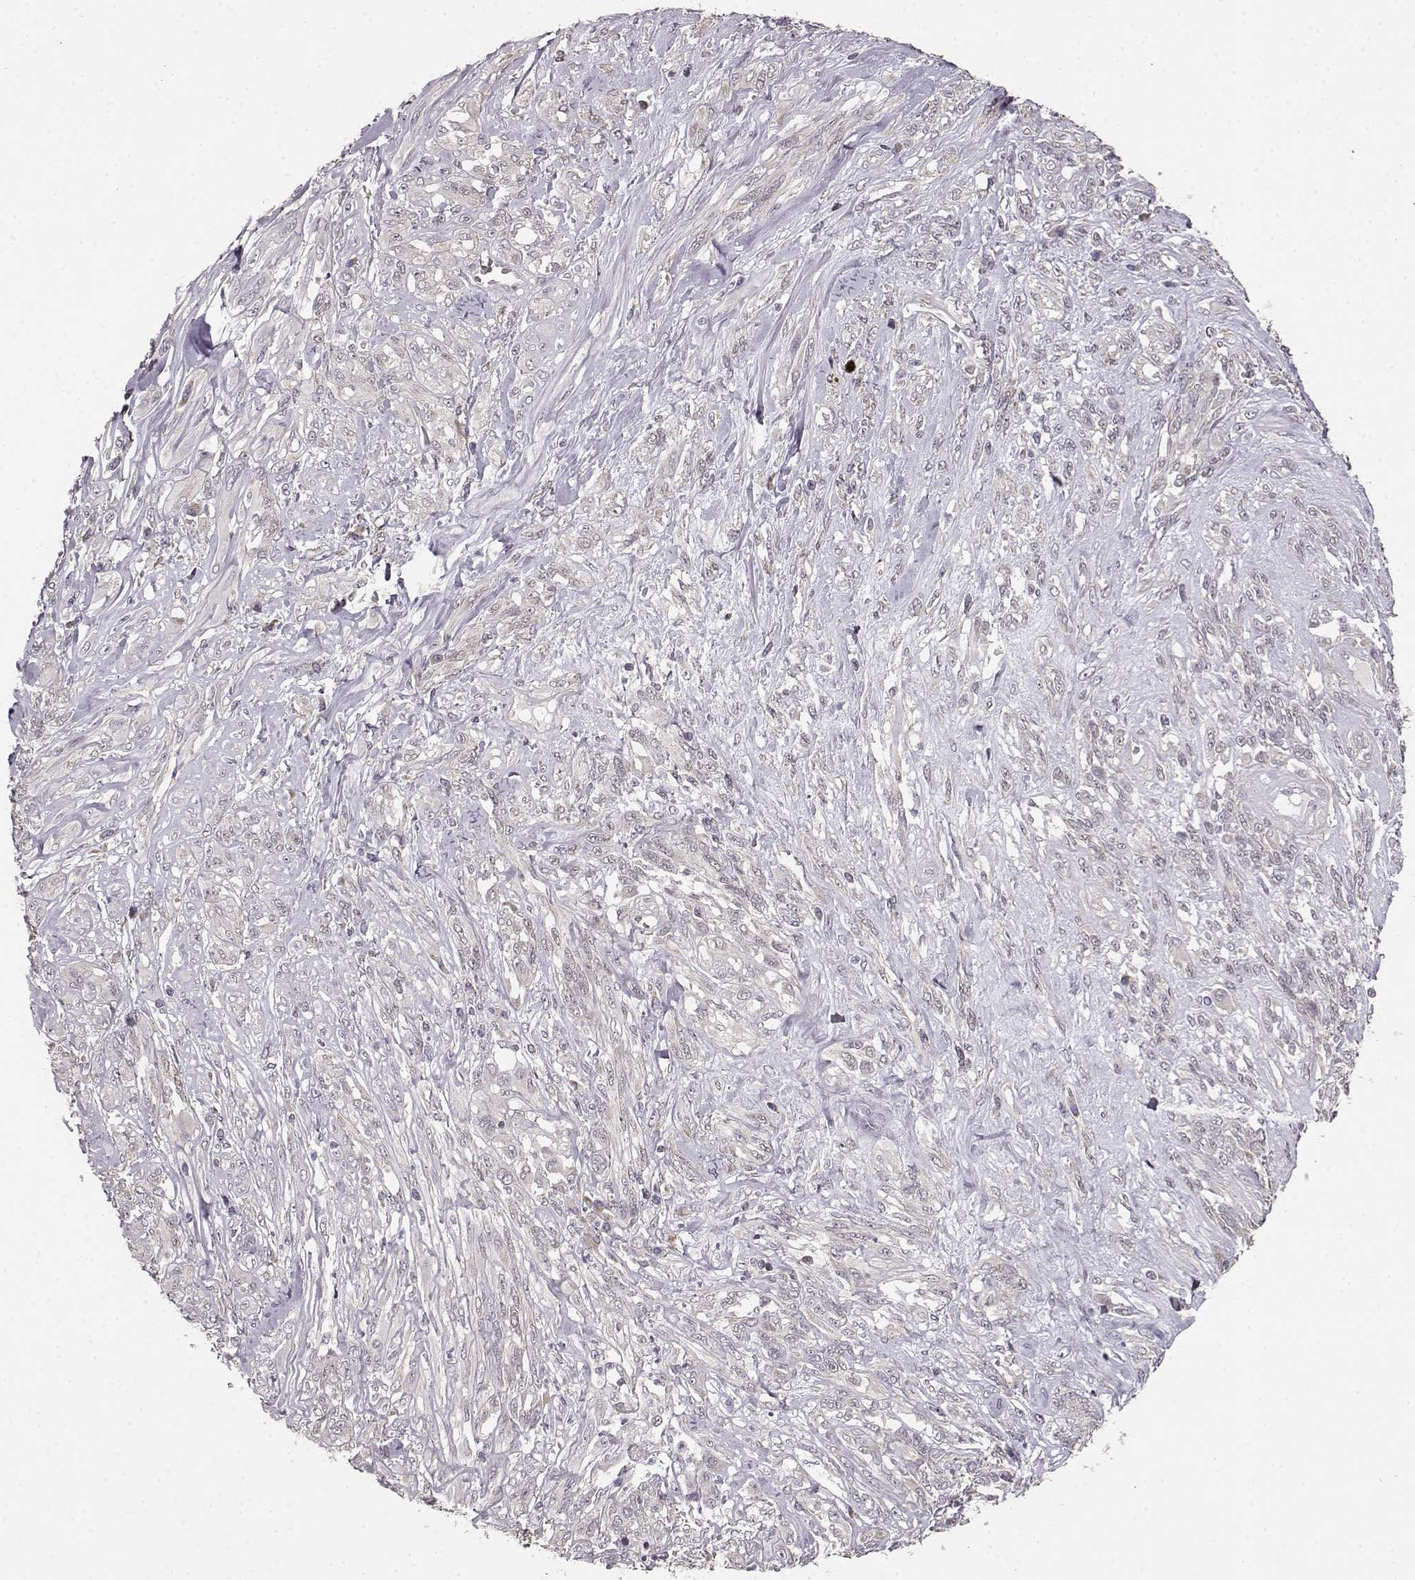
{"staining": {"intensity": "negative", "quantity": "none", "location": "none"}, "tissue": "melanoma", "cell_type": "Tumor cells", "image_type": "cancer", "snomed": [{"axis": "morphology", "description": "Malignant melanoma, NOS"}, {"axis": "topography", "description": "Skin"}], "caption": "A micrograph of human melanoma is negative for staining in tumor cells.", "gene": "BACH2", "patient": {"sex": "female", "age": 91}}